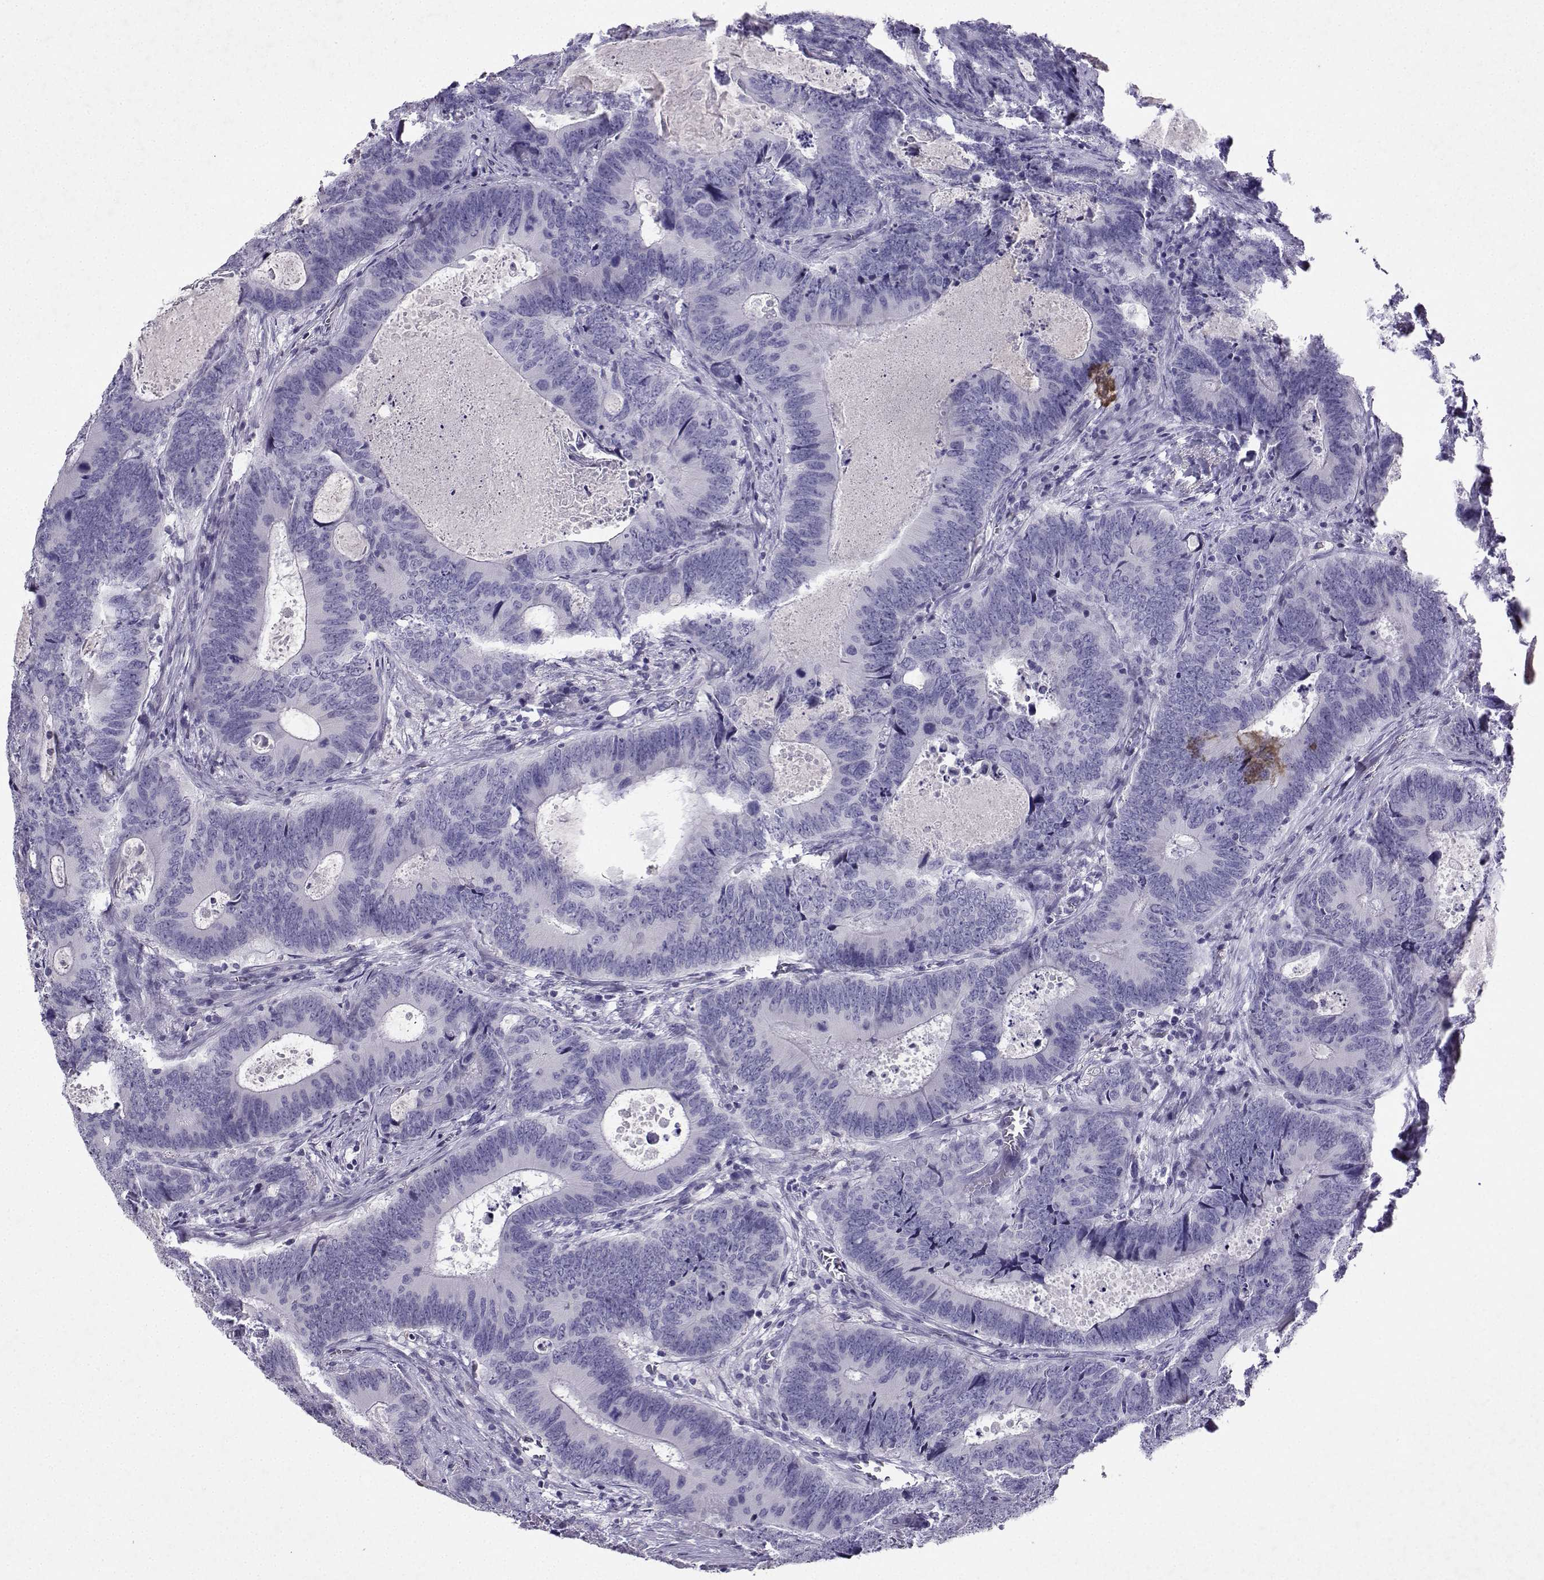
{"staining": {"intensity": "negative", "quantity": "none", "location": "none"}, "tissue": "colorectal cancer", "cell_type": "Tumor cells", "image_type": "cancer", "snomed": [{"axis": "morphology", "description": "Adenocarcinoma, NOS"}, {"axis": "topography", "description": "Colon"}], "caption": "A high-resolution histopathology image shows immunohistochemistry staining of colorectal cancer, which displays no significant positivity in tumor cells.", "gene": "GRIK4", "patient": {"sex": "female", "age": 82}}